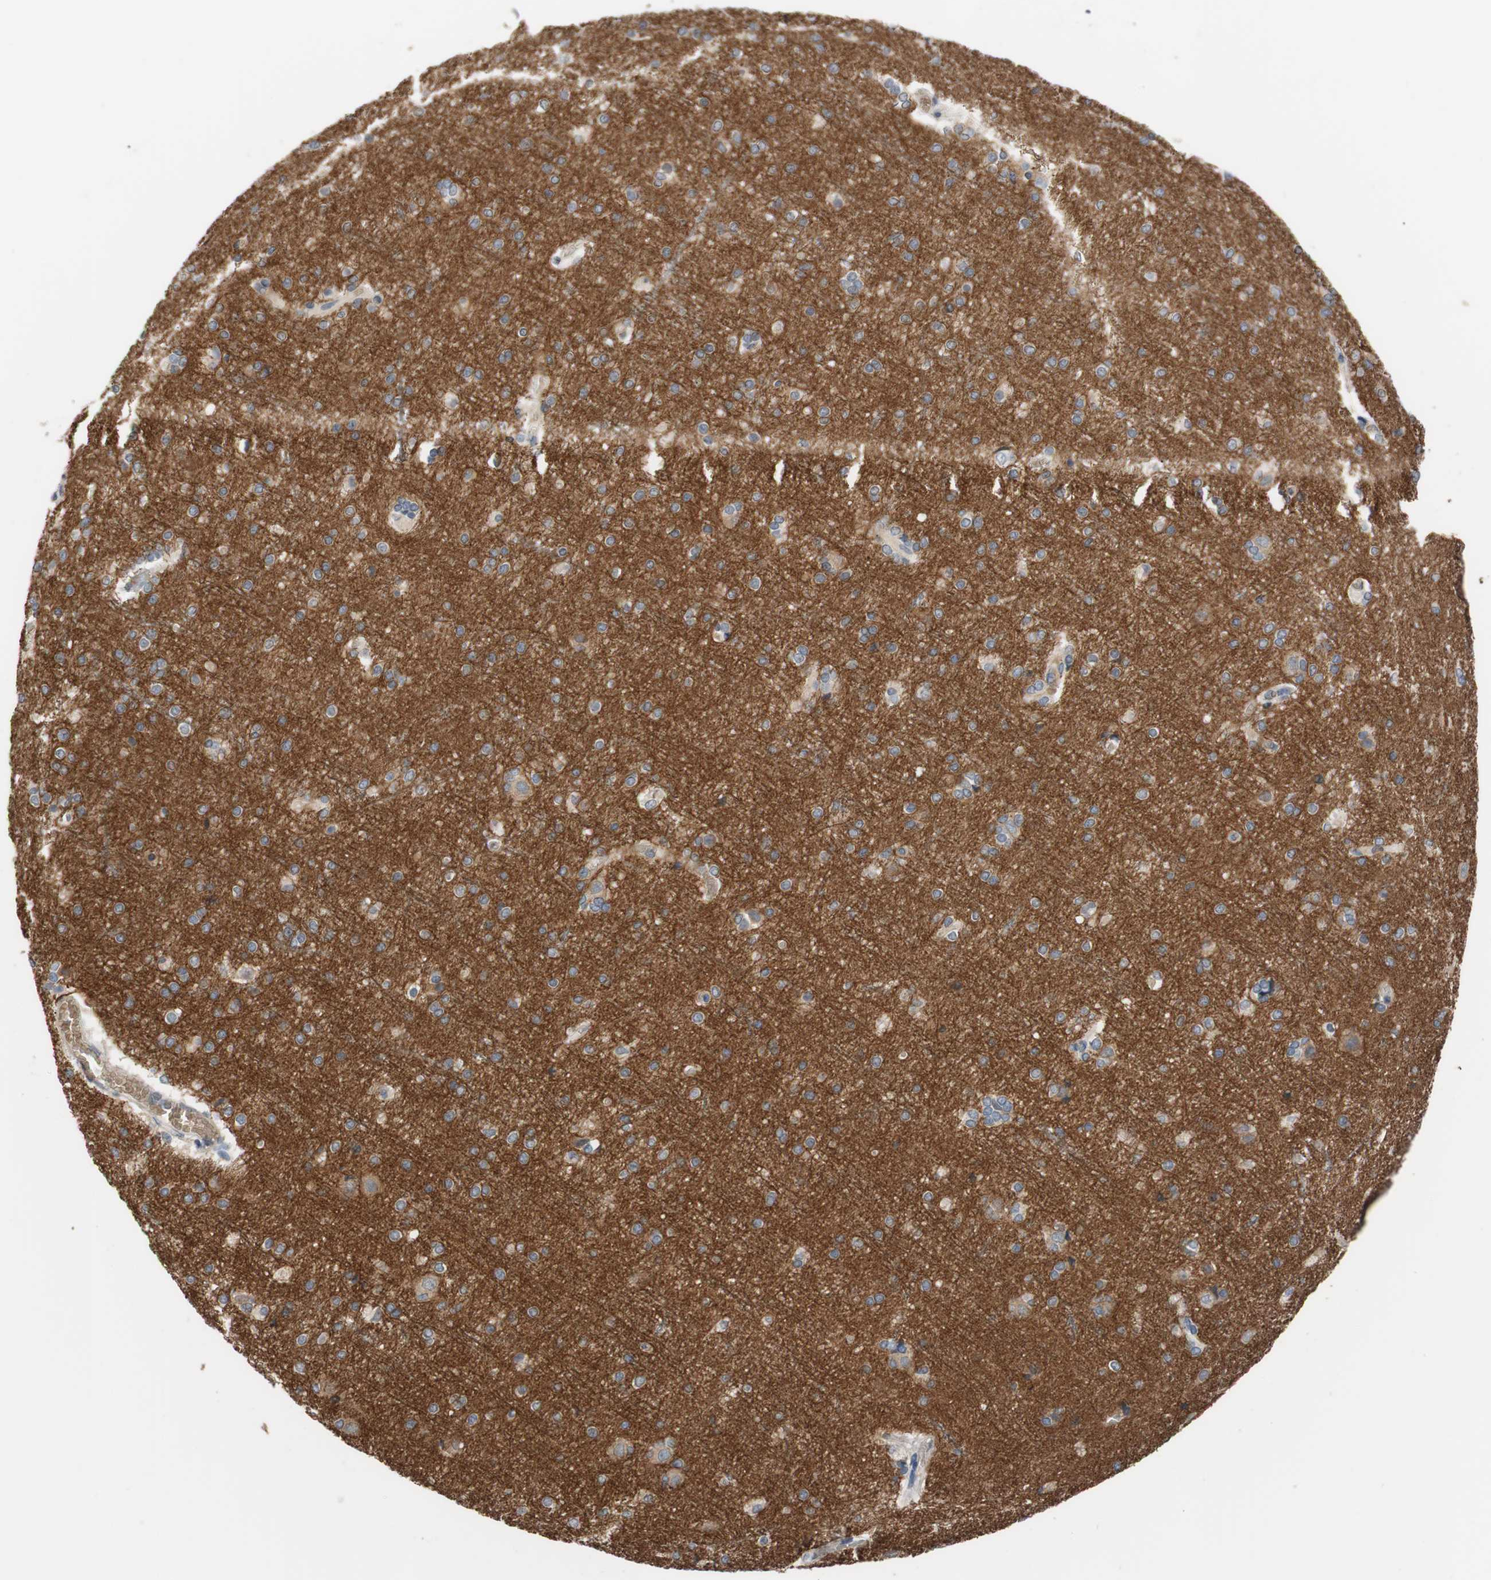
{"staining": {"intensity": "negative", "quantity": "none", "location": "none"}, "tissue": "cerebral cortex", "cell_type": "Endothelial cells", "image_type": "normal", "snomed": [{"axis": "morphology", "description": "Normal tissue, NOS"}, {"axis": "topography", "description": "Cerebral cortex"}], "caption": "DAB immunohistochemical staining of benign human cerebral cortex displays no significant expression in endothelial cells.", "gene": "ADD2", "patient": {"sex": "female", "age": 54}}